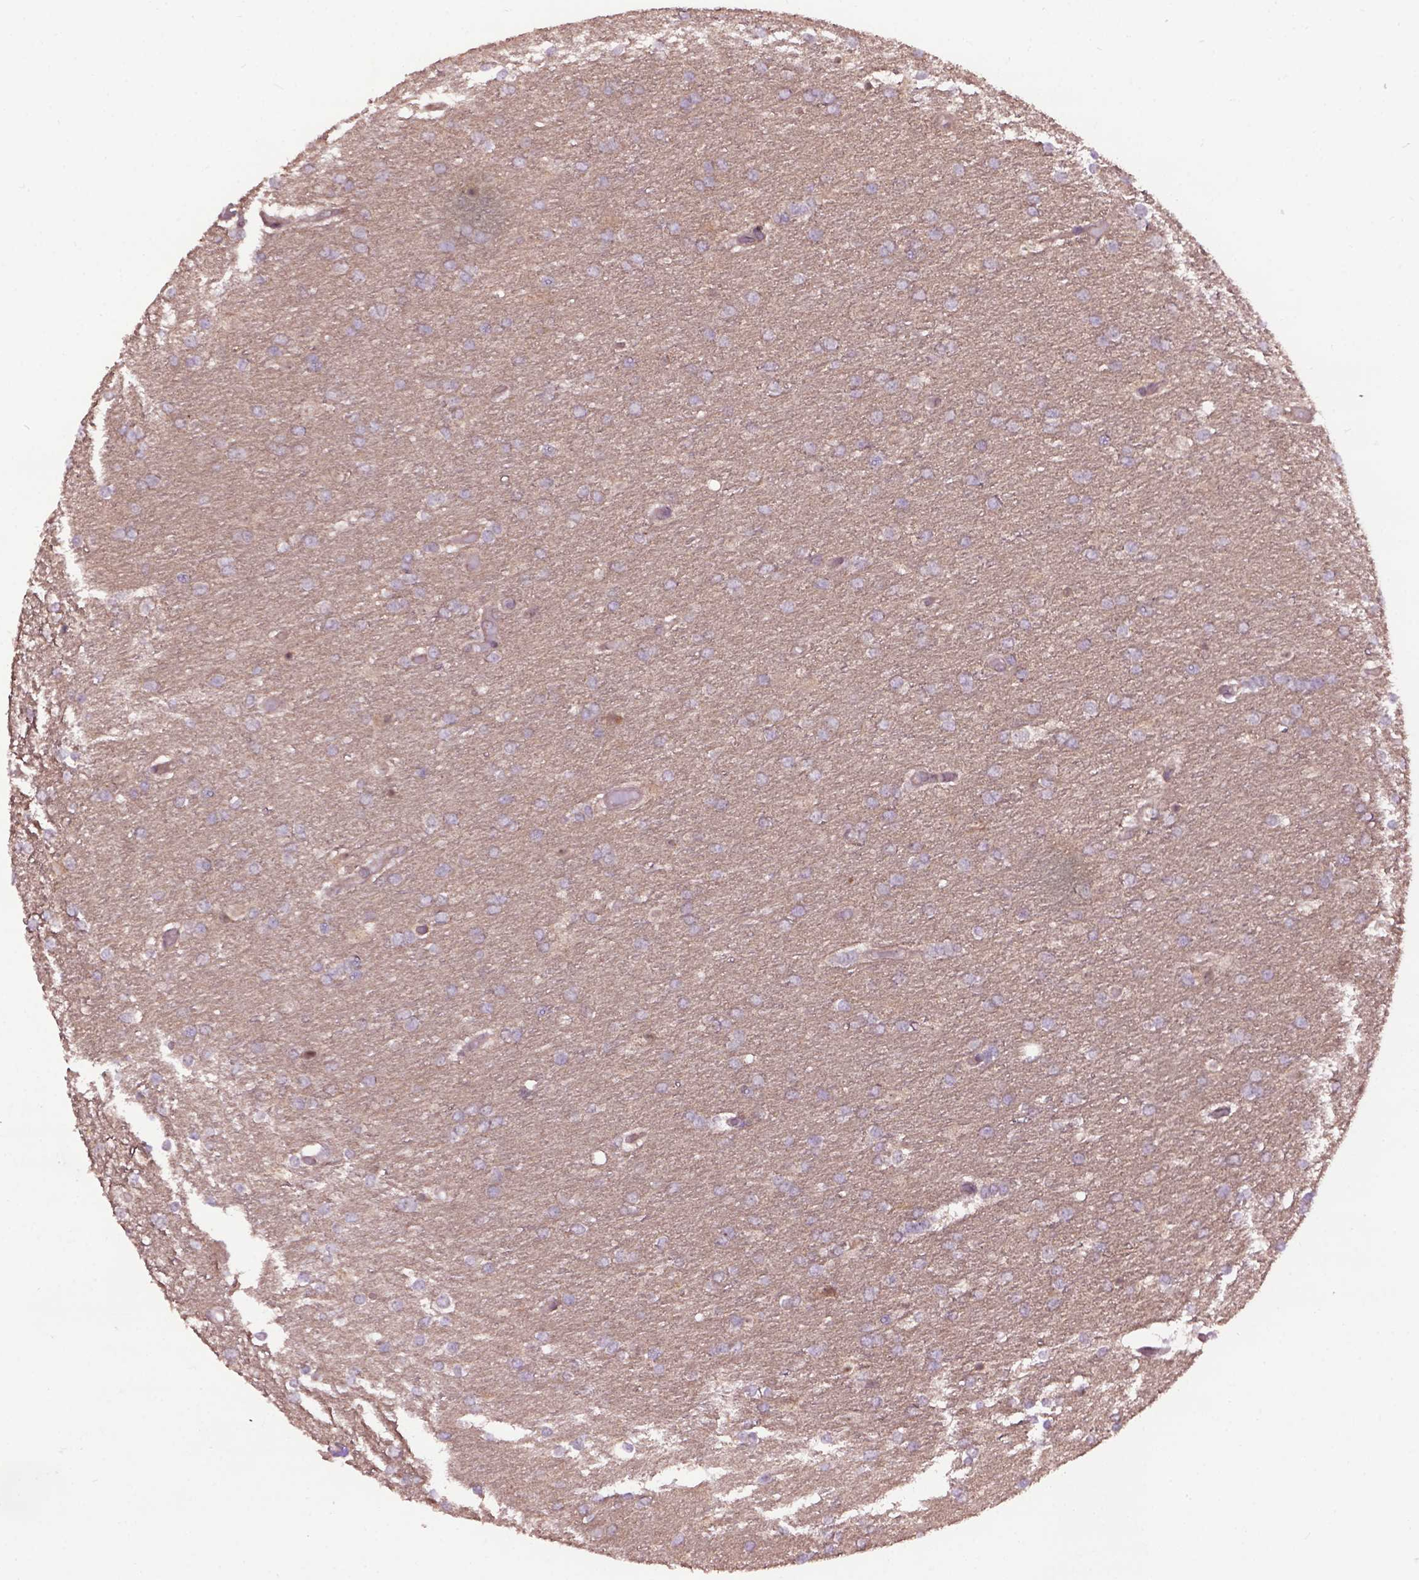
{"staining": {"intensity": "negative", "quantity": "none", "location": "none"}, "tissue": "glioma", "cell_type": "Tumor cells", "image_type": "cancer", "snomed": [{"axis": "morphology", "description": "Glioma, malignant, High grade"}, {"axis": "topography", "description": "Brain"}], "caption": "This is a micrograph of immunohistochemistry staining of malignant high-grade glioma, which shows no positivity in tumor cells. (Stains: DAB immunohistochemistry (IHC) with hematoxylin counter stain, Microscopy: brightfield microscopy at high magnification).", "gene": "WDR48", "patient": {"sex": "female", "age": 61}}